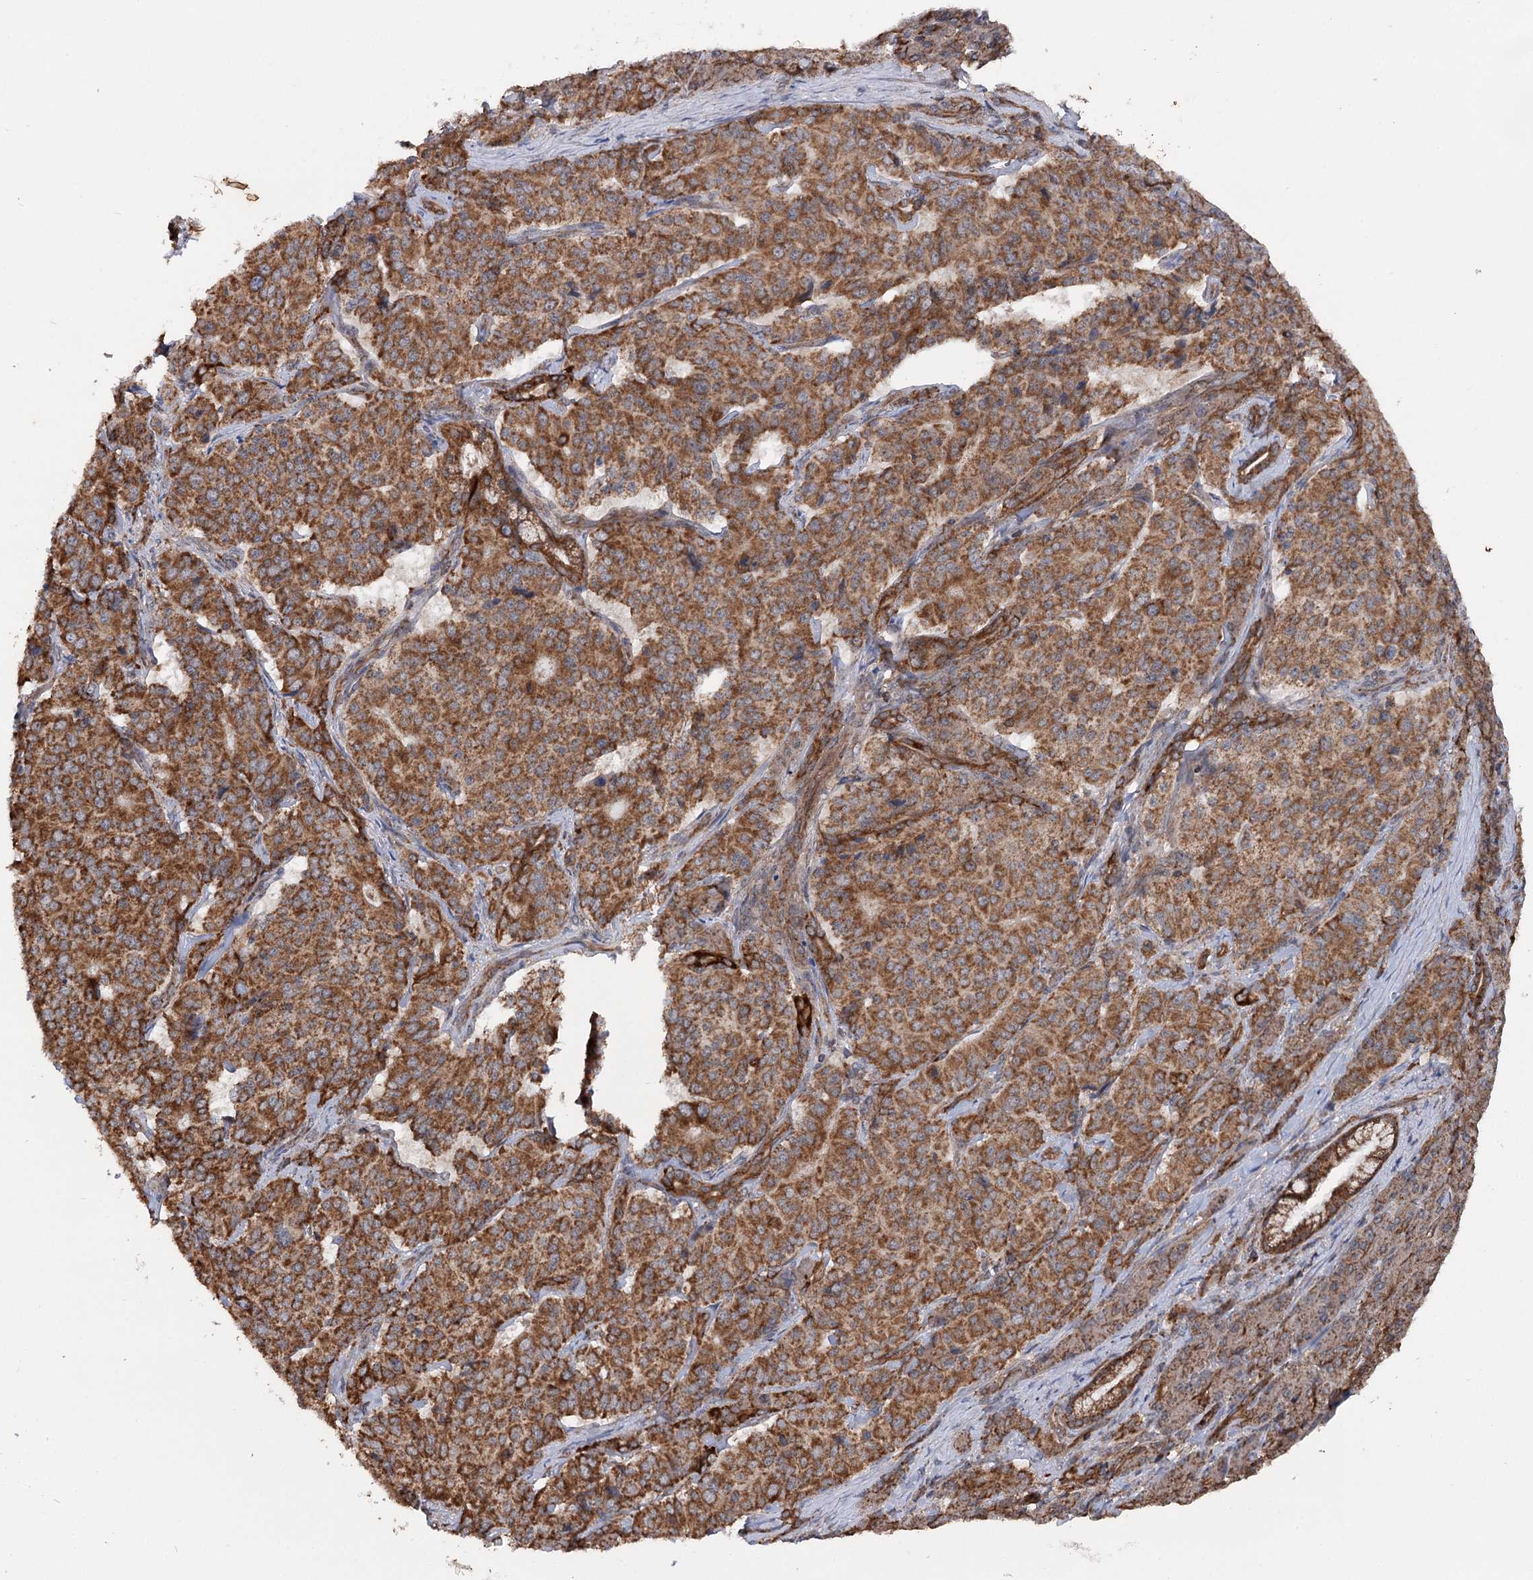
{"staining": {"intensity": "strong", "quantity": ">75%", "location": "cytoplasmic/membranous"}, "tissue": "pancreatic cancer", "cell_type": "Tumor cells", "image_type": "cancer", "snomed": [{"axis": "morphology", "description": "Adenocarcinoma, NOS"}, {"axis": "topography", "description": "Pancreas"}], "caption": "Strong cytoplasmic/membranous staining is identified in approximately >75% of tumor cells in adenocarcinoma (pancreatic).", "gene": "FGFR1OP2", "patient": {"sex": "female", "age": 74}}